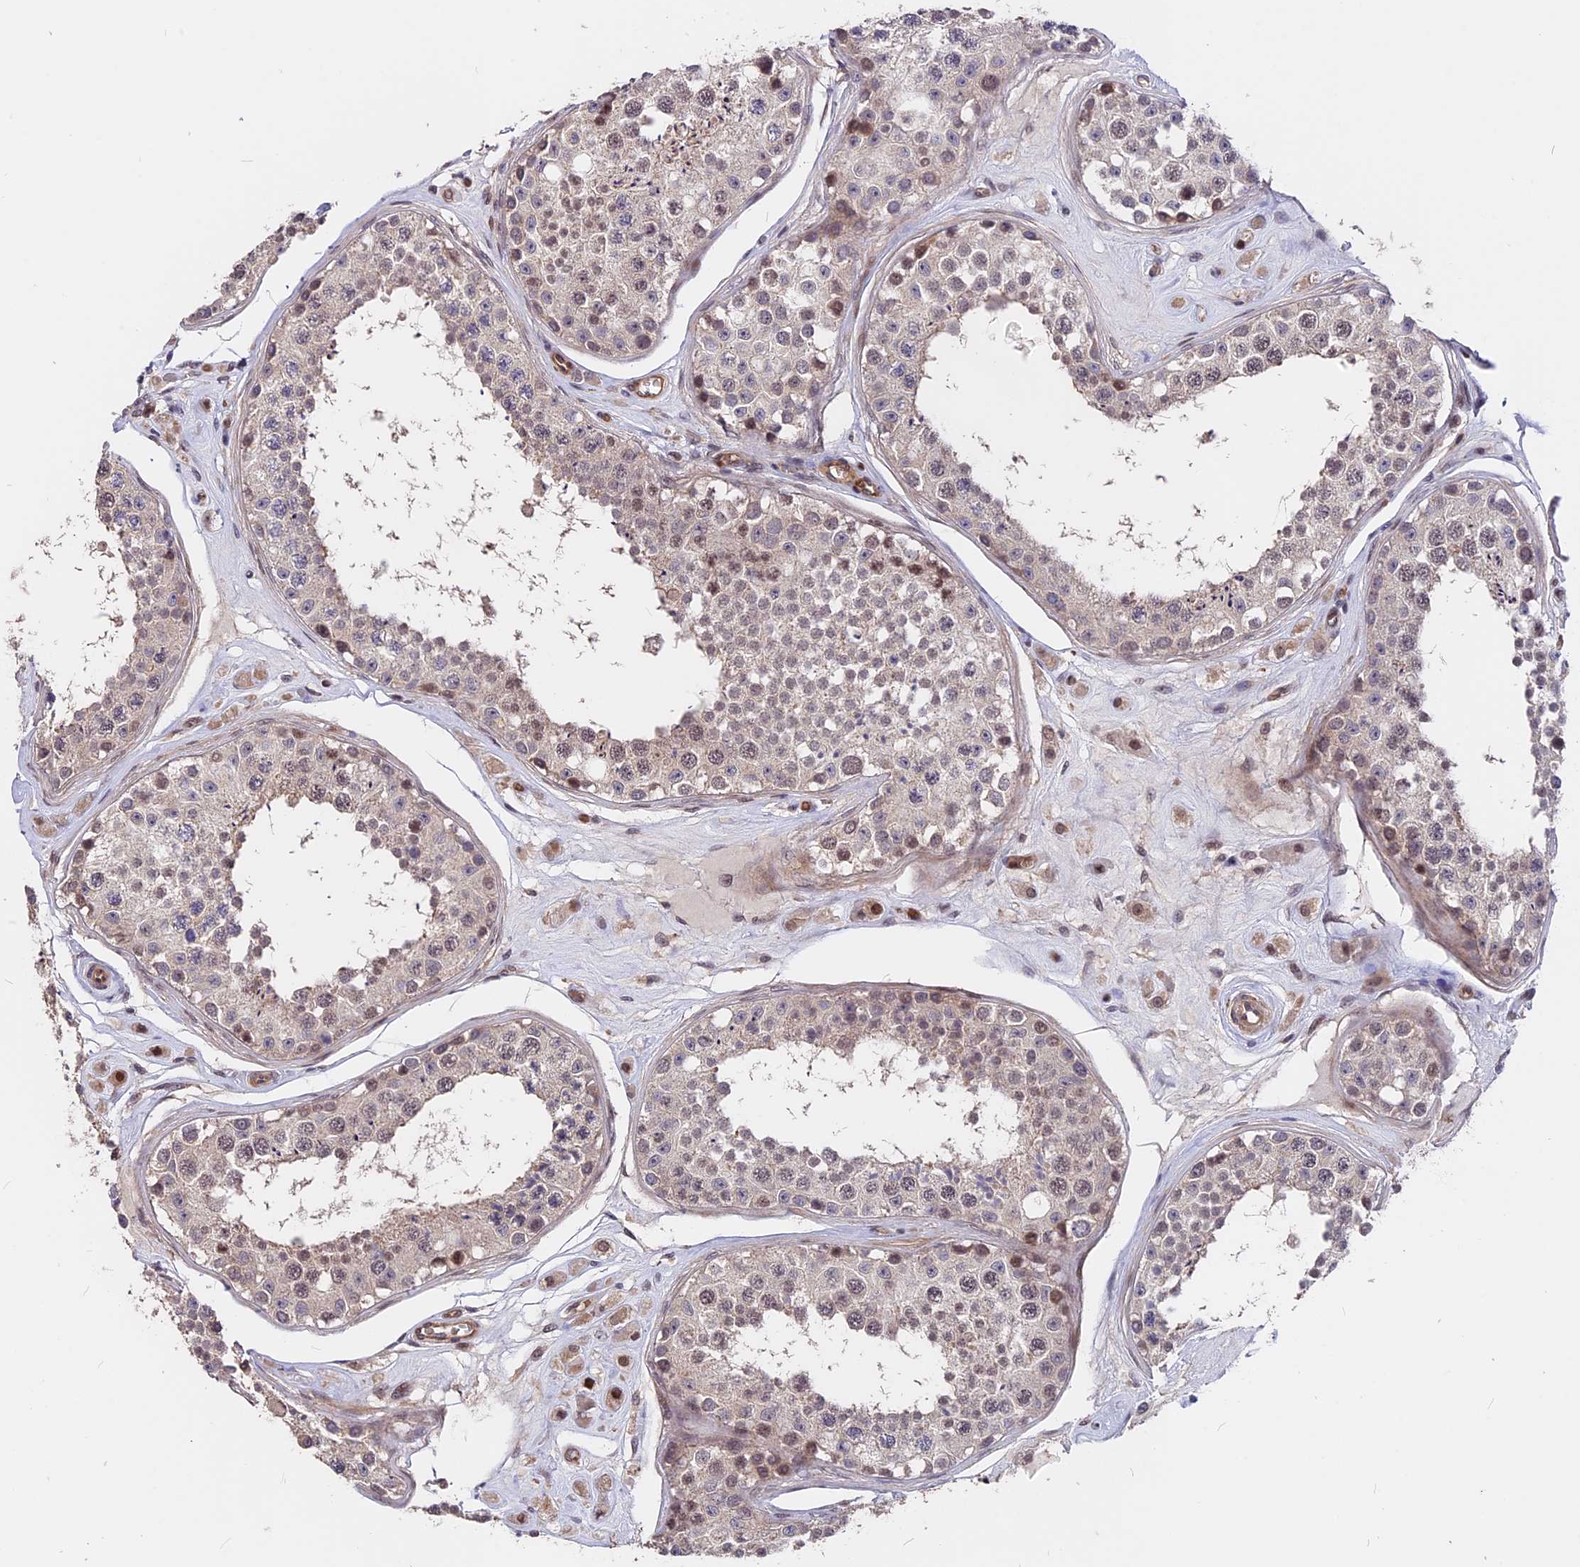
{"staining": {"intensity": "moderate", "quantity": "<25%", "location": "cytoplasmic/membranous,nuclear"}, "tissue": "testis", "cell_type": "Cells in seminiferous ducts", "image_type": "normal", "snomed": [{"axis": "morphology", "description": "Normal tissue, NOS"}, {"axis": "topography", "description": "Testis"}], "caption": "Human testis stained for a protein (brown) displays moderate cytoplasmic/membranous,nuclear positive positivity in about <25% of cells in seminiferous ducts.", "gene": "ZC3H10", "patient": {"sex": "male", "age": 25}}